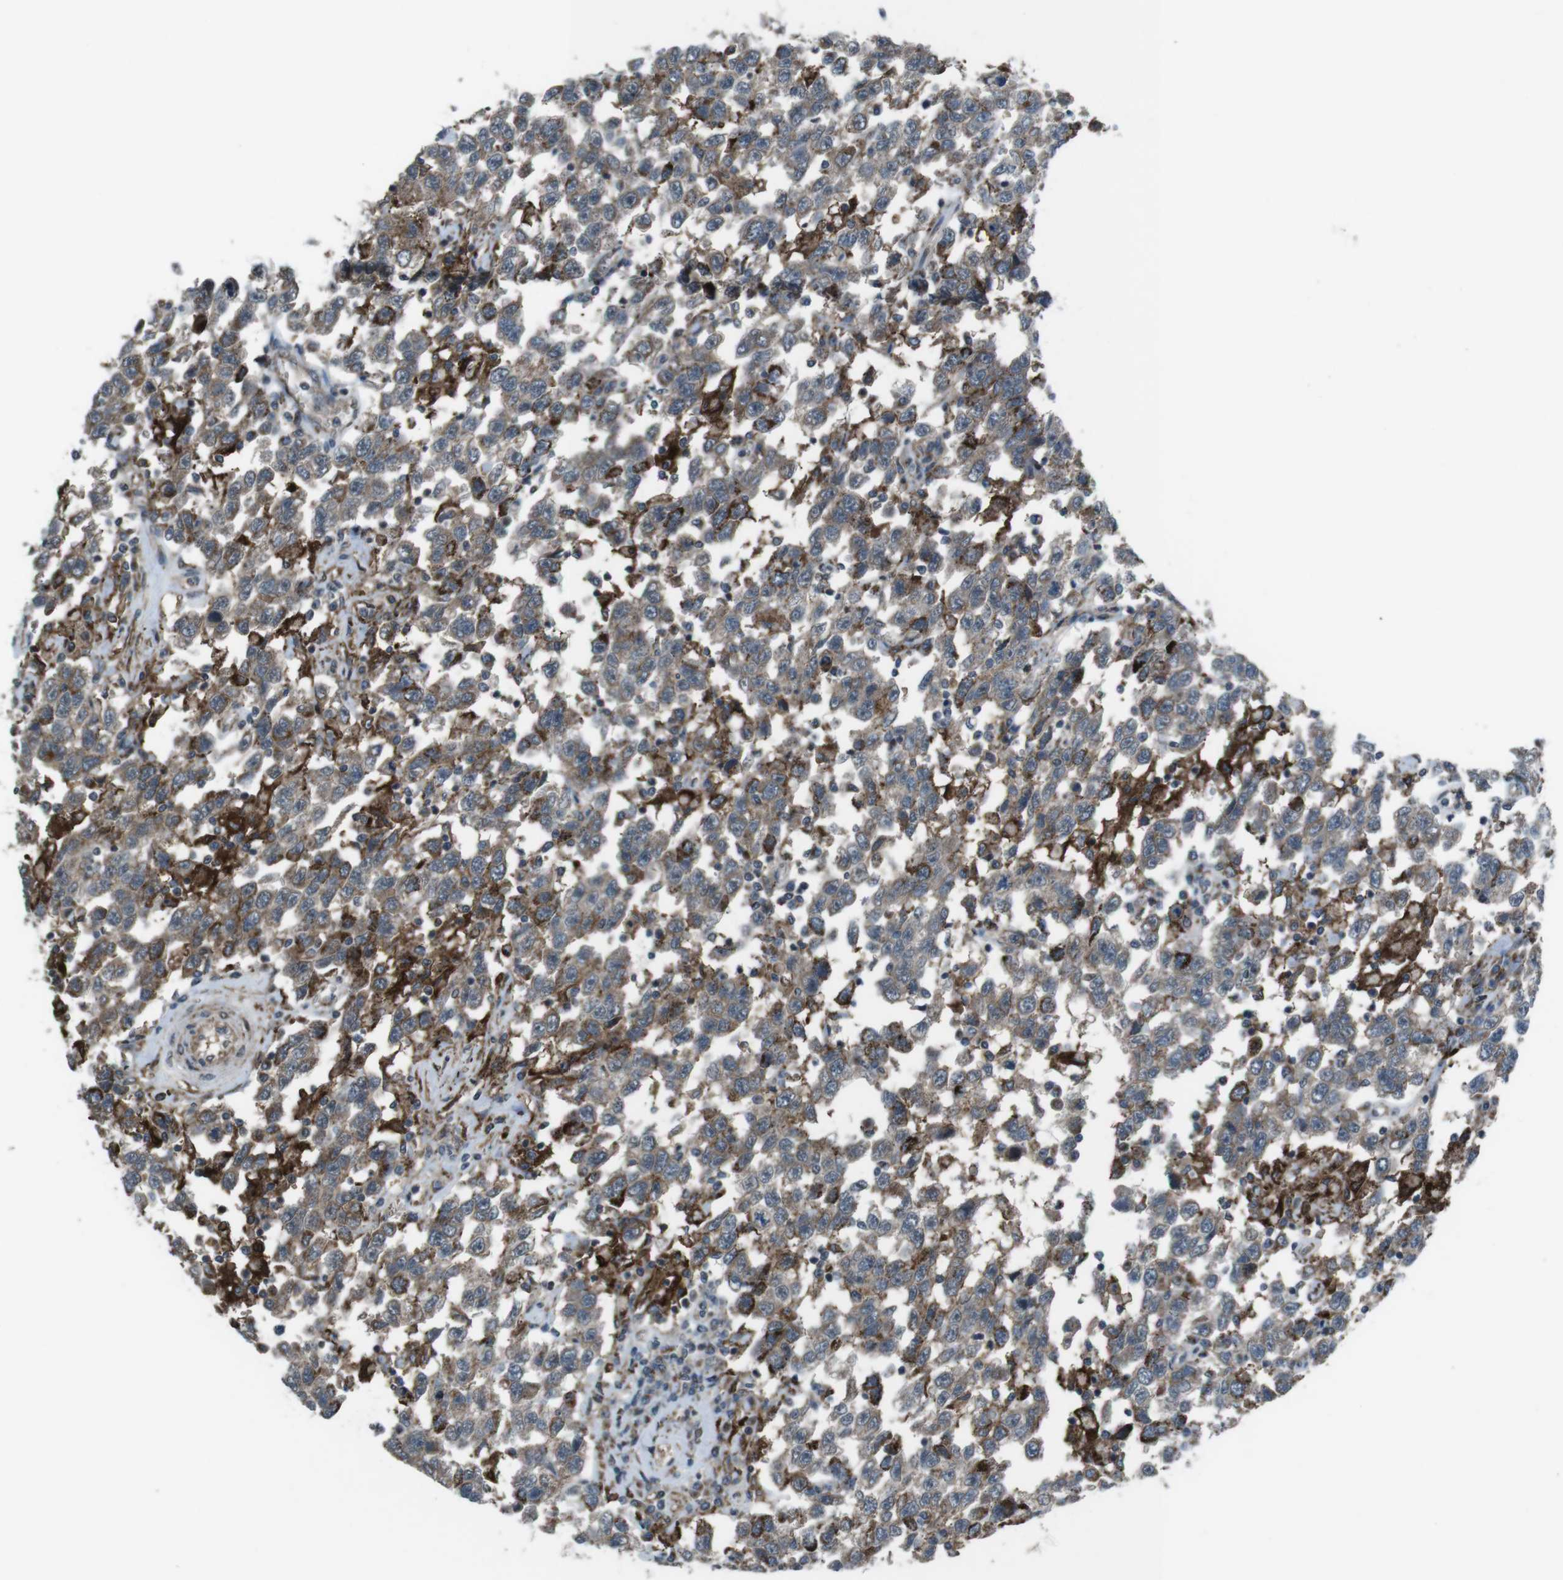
{"staining": {"intensity": "moderate", "quantity": "25%-75%", "location": "cytoplasmic/membranous"}, "tissue": "testis cancer", "cell_type": "Tumor cells", "image_type": "cancer", "snomed": [{"axis": "morphology", "description": "Seminoma, NOS"}, {"axis": "topography", "description": "Testis"}], "caption": "Moderate cytoplasmic/membranous protein staining is seen in about 25%-75% of tumor cells in seminoma (testis). The staining was performed using DAB (3,3'-diaminobenzidine) to visualize the protein expression in brown, while the nuclei were stained in blue with hematoxylin (Magnification: 20x).", "gene": "GDF10", "patient": {"sex": "male", "age": 41}}